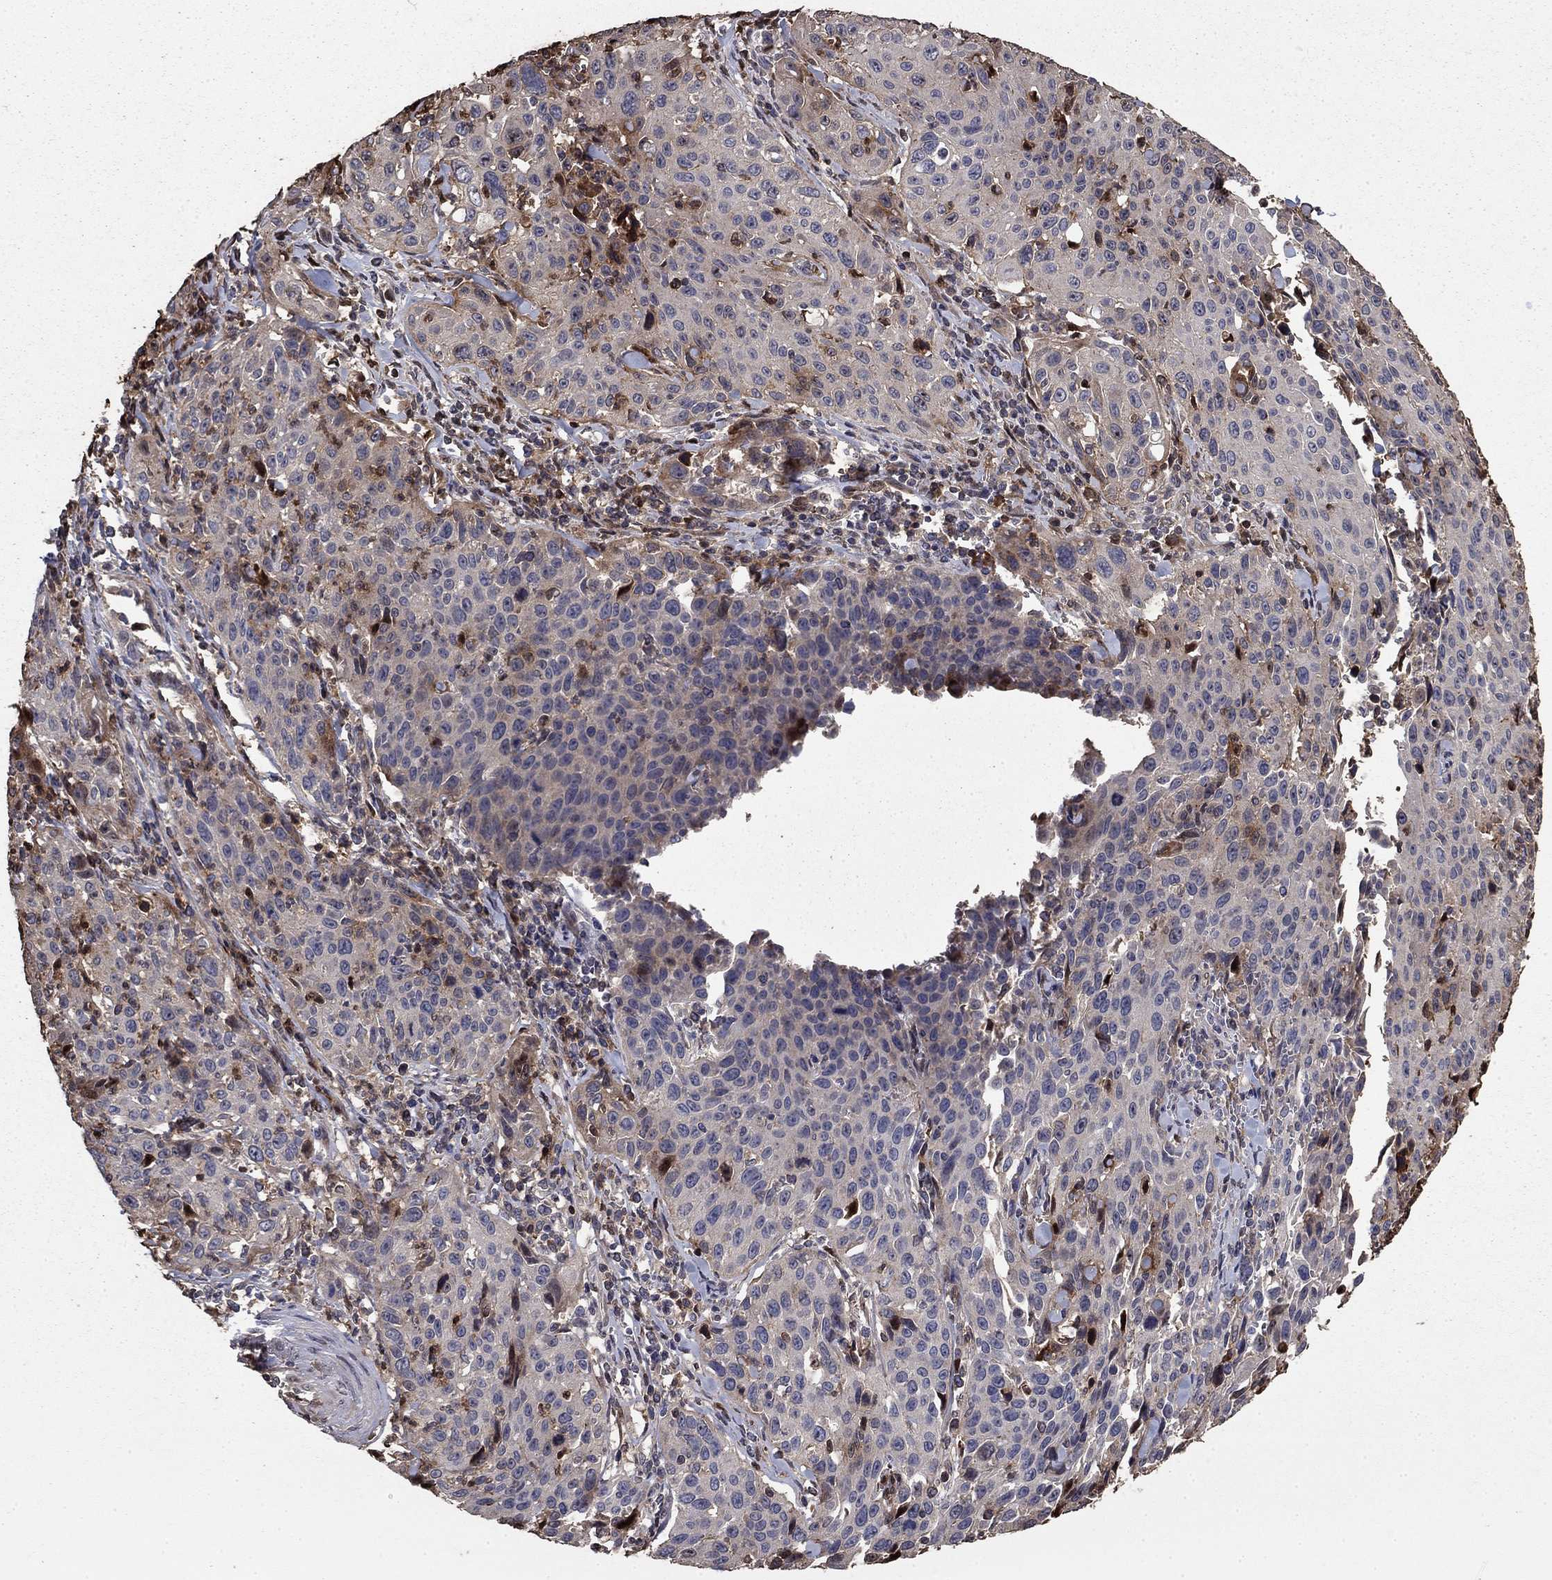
{"staining": {"intensity": "negative", "quantity": "none", "location": "none"}, "tissue": "cervical cancer", "cell_type": "Tumor cells", "image_type": "cancer", "snomed": [{"axis": "morphology", "description": "Squamous cell carcinoma, NOS"}, {"axis": "topography", "description": "Cervix"}], "caption": "This is an immunohistochemistry histopathology image of human squamous cell carcinoma (cervical). There is no positivity in tumor cells.", "gene": "GYG1", "patient": {"sex": "female", "age": 26}}